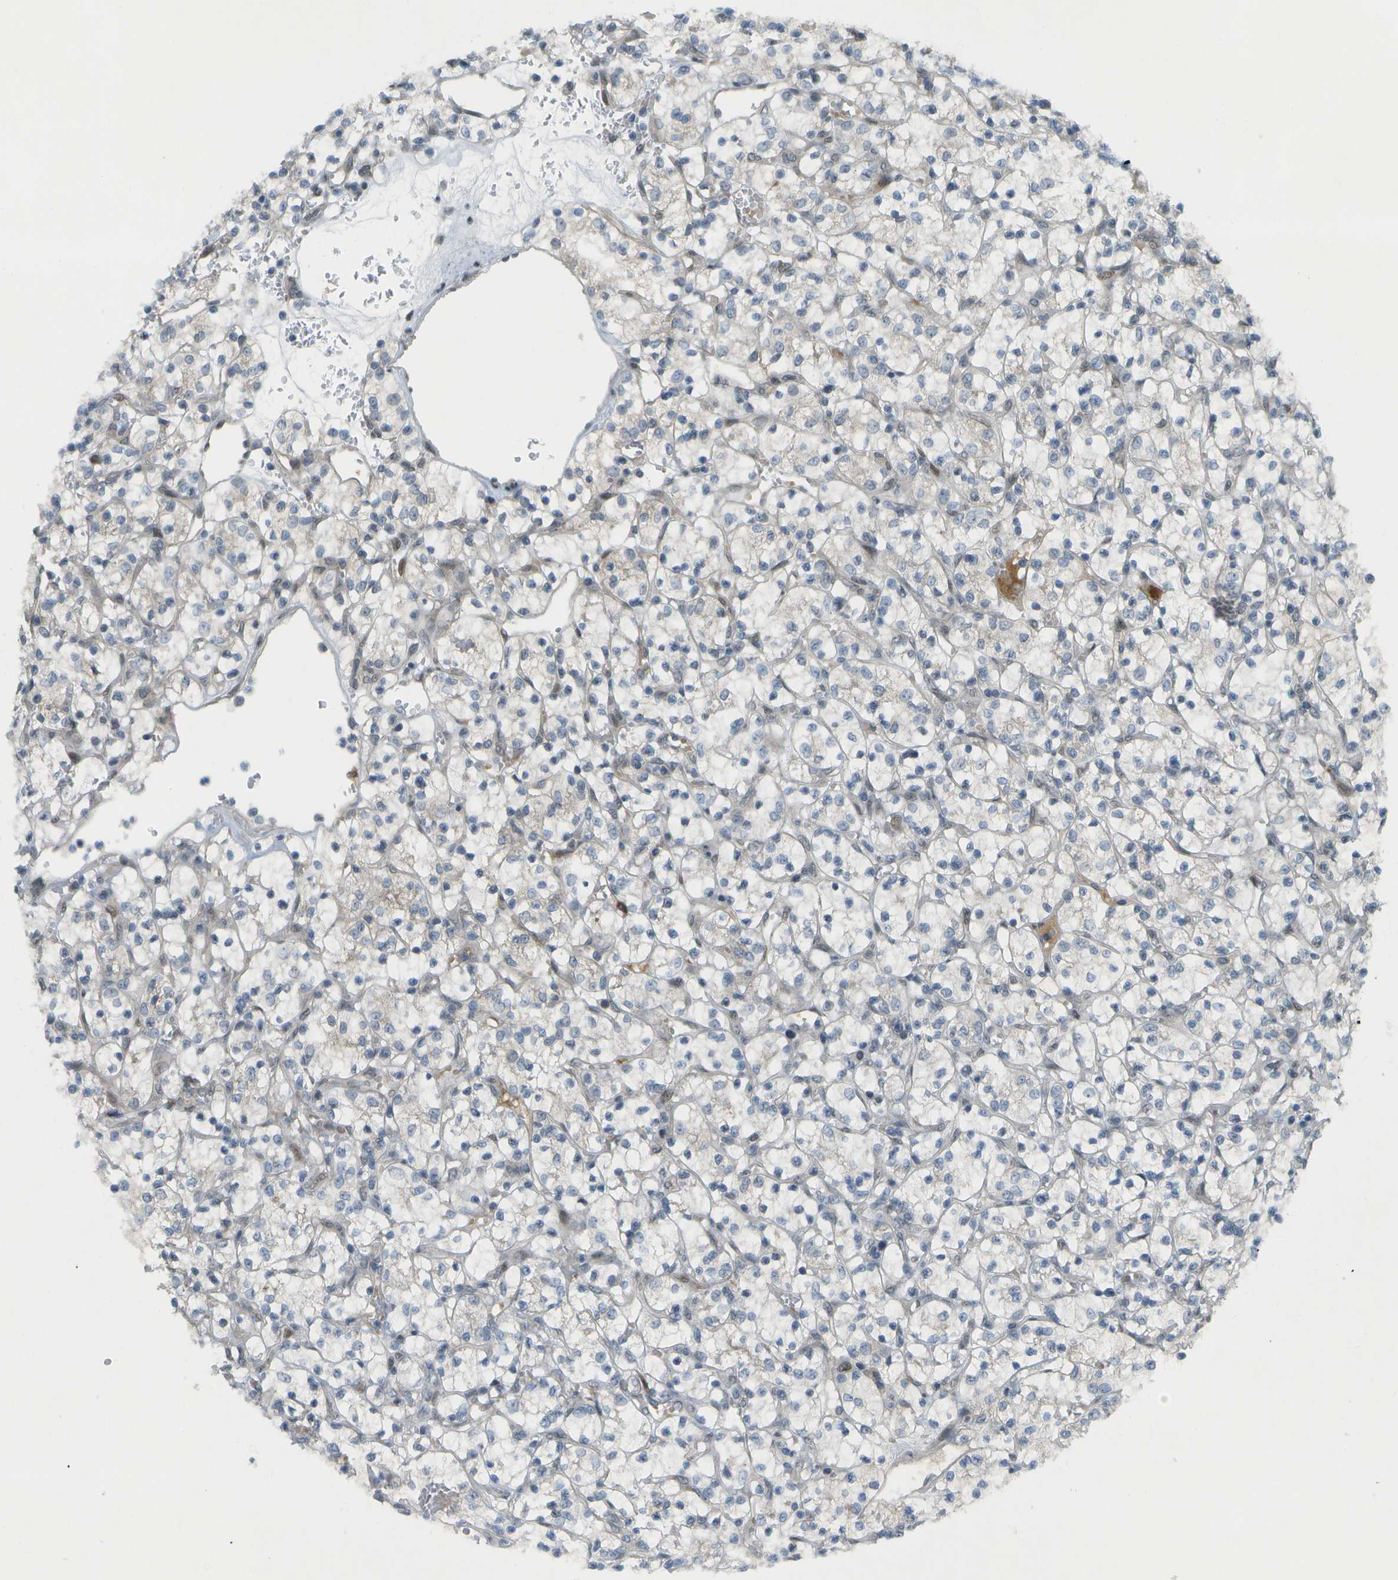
{"staining": {"intensity": "negative", "quantity": "none", "location": "none"}, "tissue": "renal cancer", "cell_type": "Tumor cells", "image_type": "cancer", "snomed": [{"axis": "morphology", "description": "Adenocarcinoma, NOS"}, {"axis": "topography", "description": "Kidney"}], "caption": "Immunohistochemistry micrograph of human renal cancer stained for a protein (brown), which demonstrates no staining in tumor cells.", "gene": "CACNB4", "patient": {"sex": "female", "age": 69}}